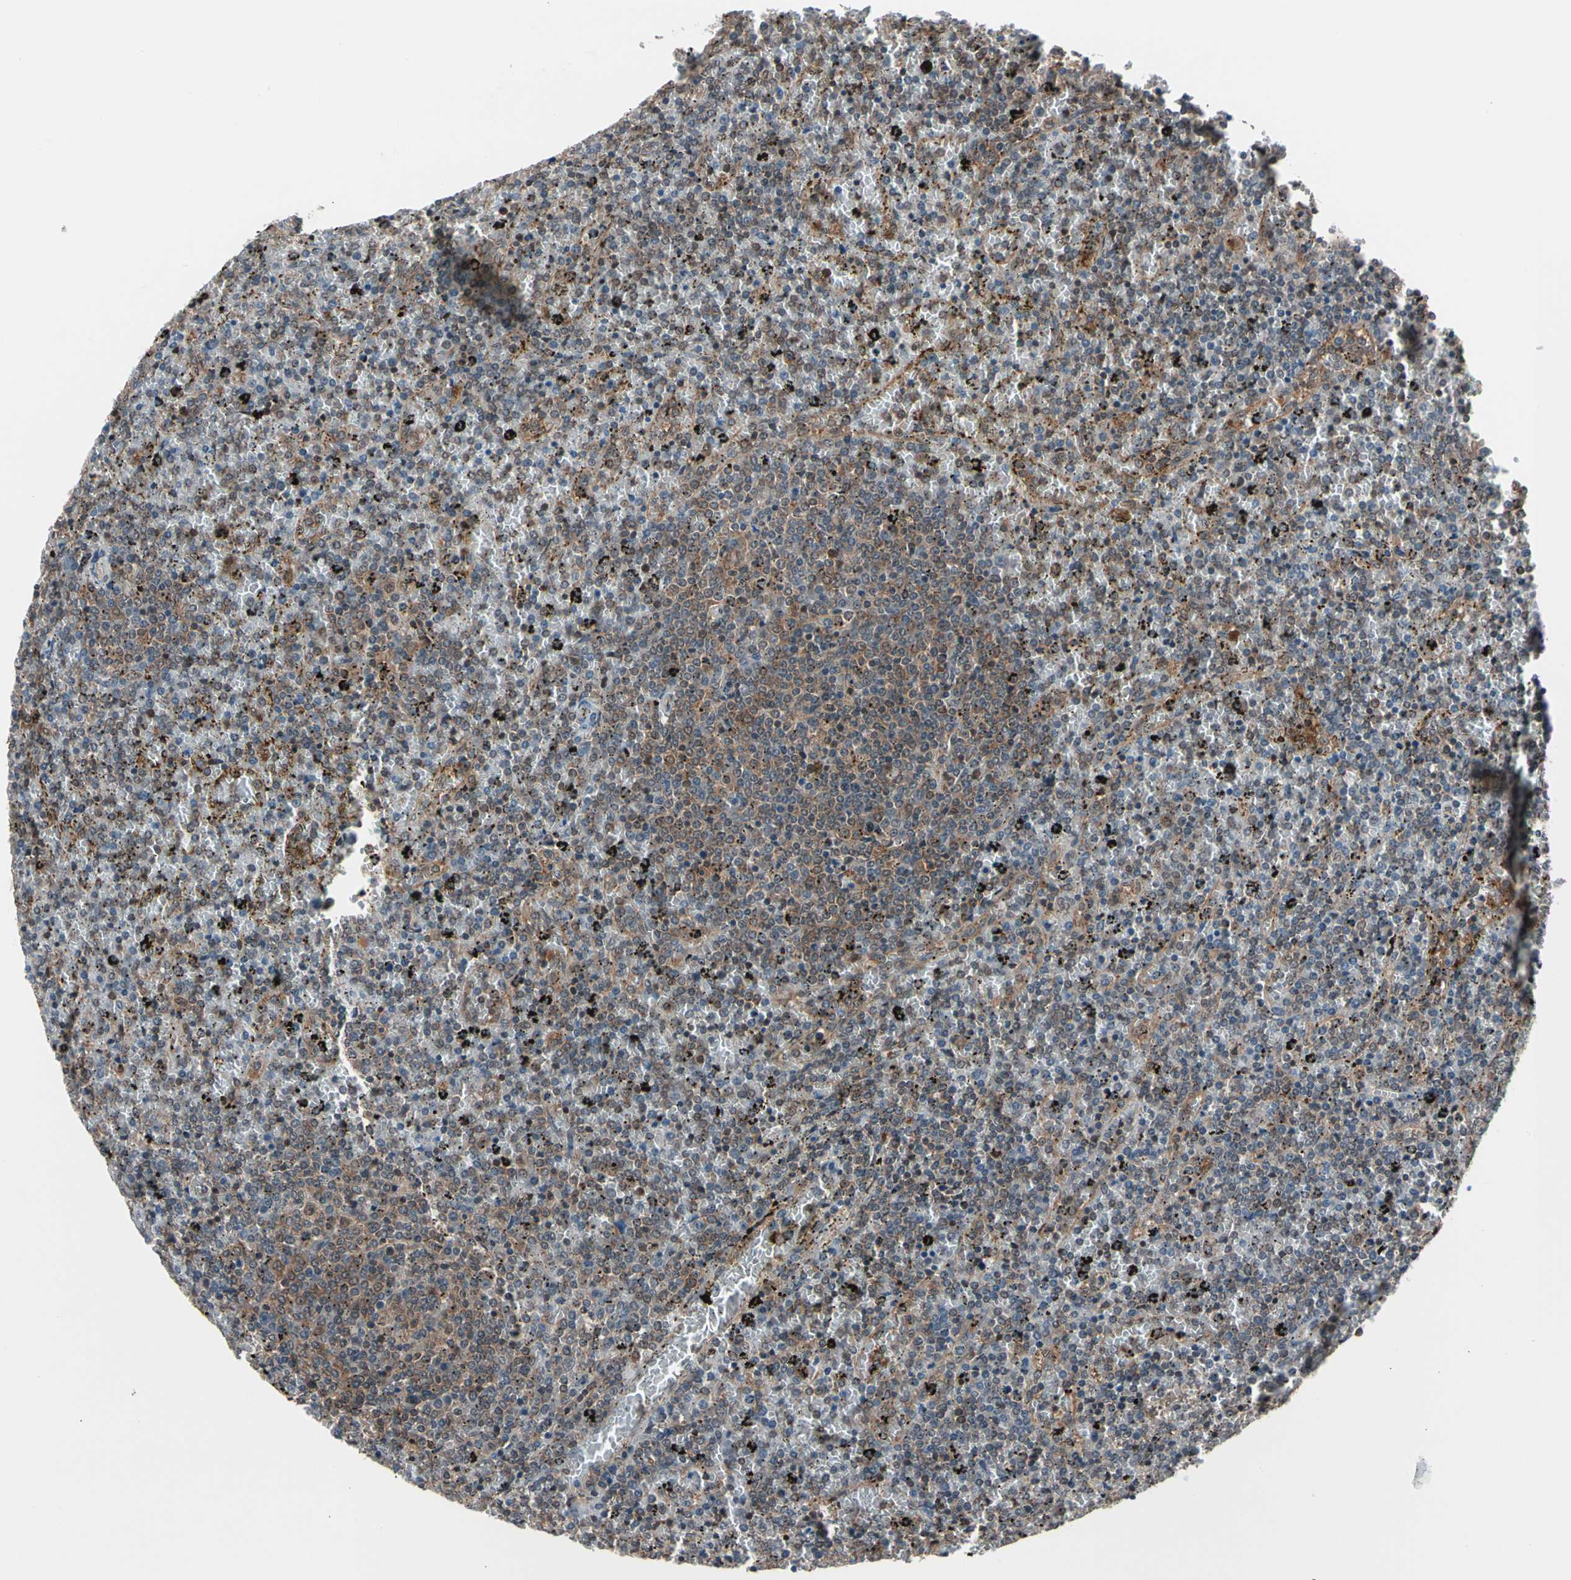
{"staining": {"intensity": "weak", "quantity": "25%-75%", "location": "cytoplasmic/membranous,nuclear"}, "tissue": "lymphoma", "cell_type": "Tumor cells", "image_type": "cancer", "snomed": [{"axis": "morphology", "description": "Malignant lymphoma, non-Hodgkin's type, Low grade"}, {"axis": "topography", "description": "Spleen"}], "caption": "Weak cytoplasmic/membranous and nuclear staining for a protein is identified in about 25%-75% of tumor cells of lymphoma using immunohistochemistry.", "gene": "PSMA2", "patient": {"sex": "female", "age": 77}}